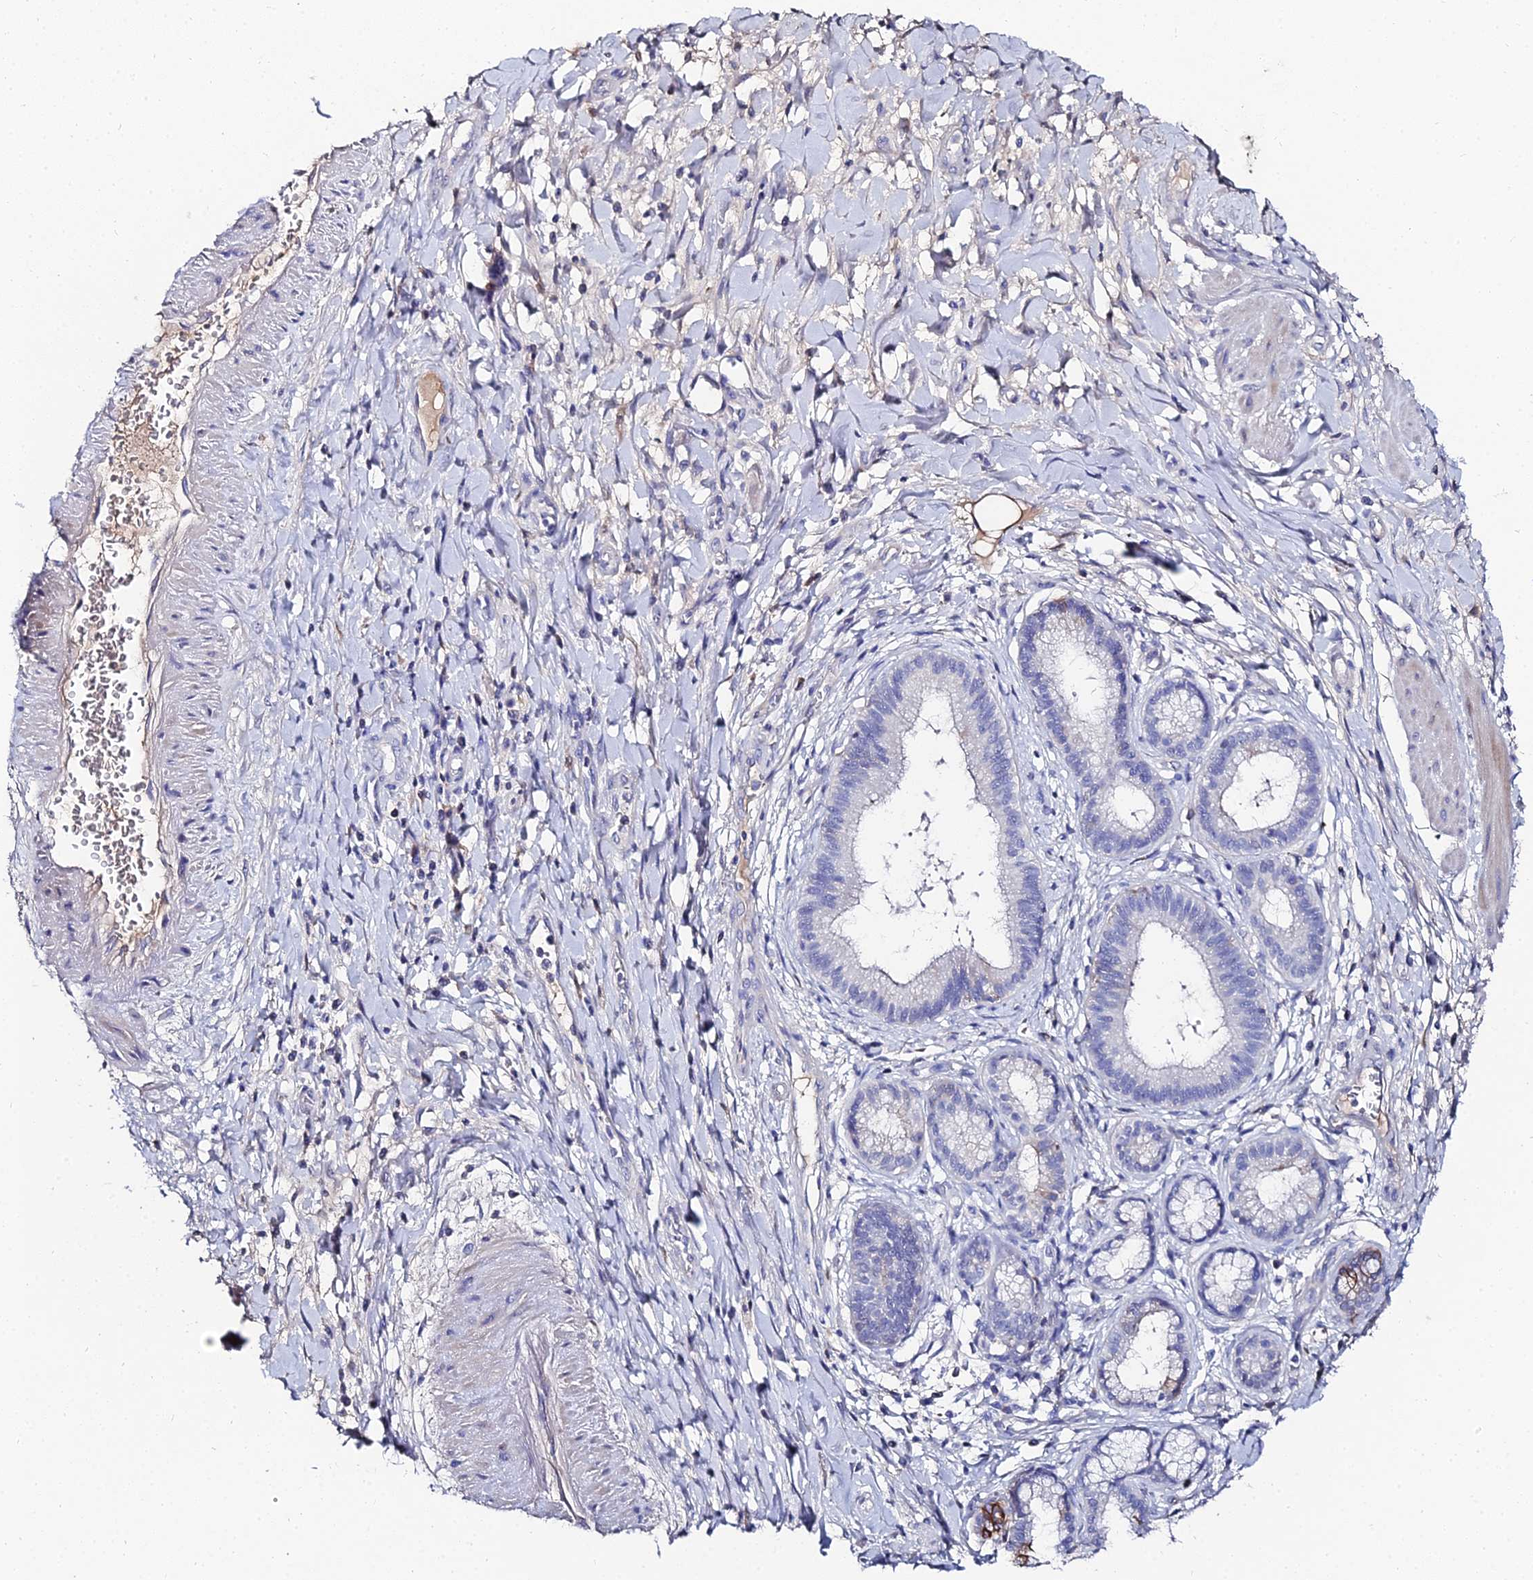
{"staining": {"intensity": "negative", "quantity": "none", "location": "none"}, "tissue": "pancreatic cancer", "cell_type": "Tumor cells", "image_type": "cancer", "snomed": [{"axis": "morphology", "description": "Adenocarcinoma, NOS"}, {"axis": "topography", "description": "Pancreas"}], "caption": "IHC histopathology image of neoplastic tissue: pancreatic adenocarcinoma stained with DAB (3,3'-diaminobenzidine) reveals no significant protein staining in tumor cells.", "gene": "KRT17", "patient": {"sex": "male", "age": 72}}